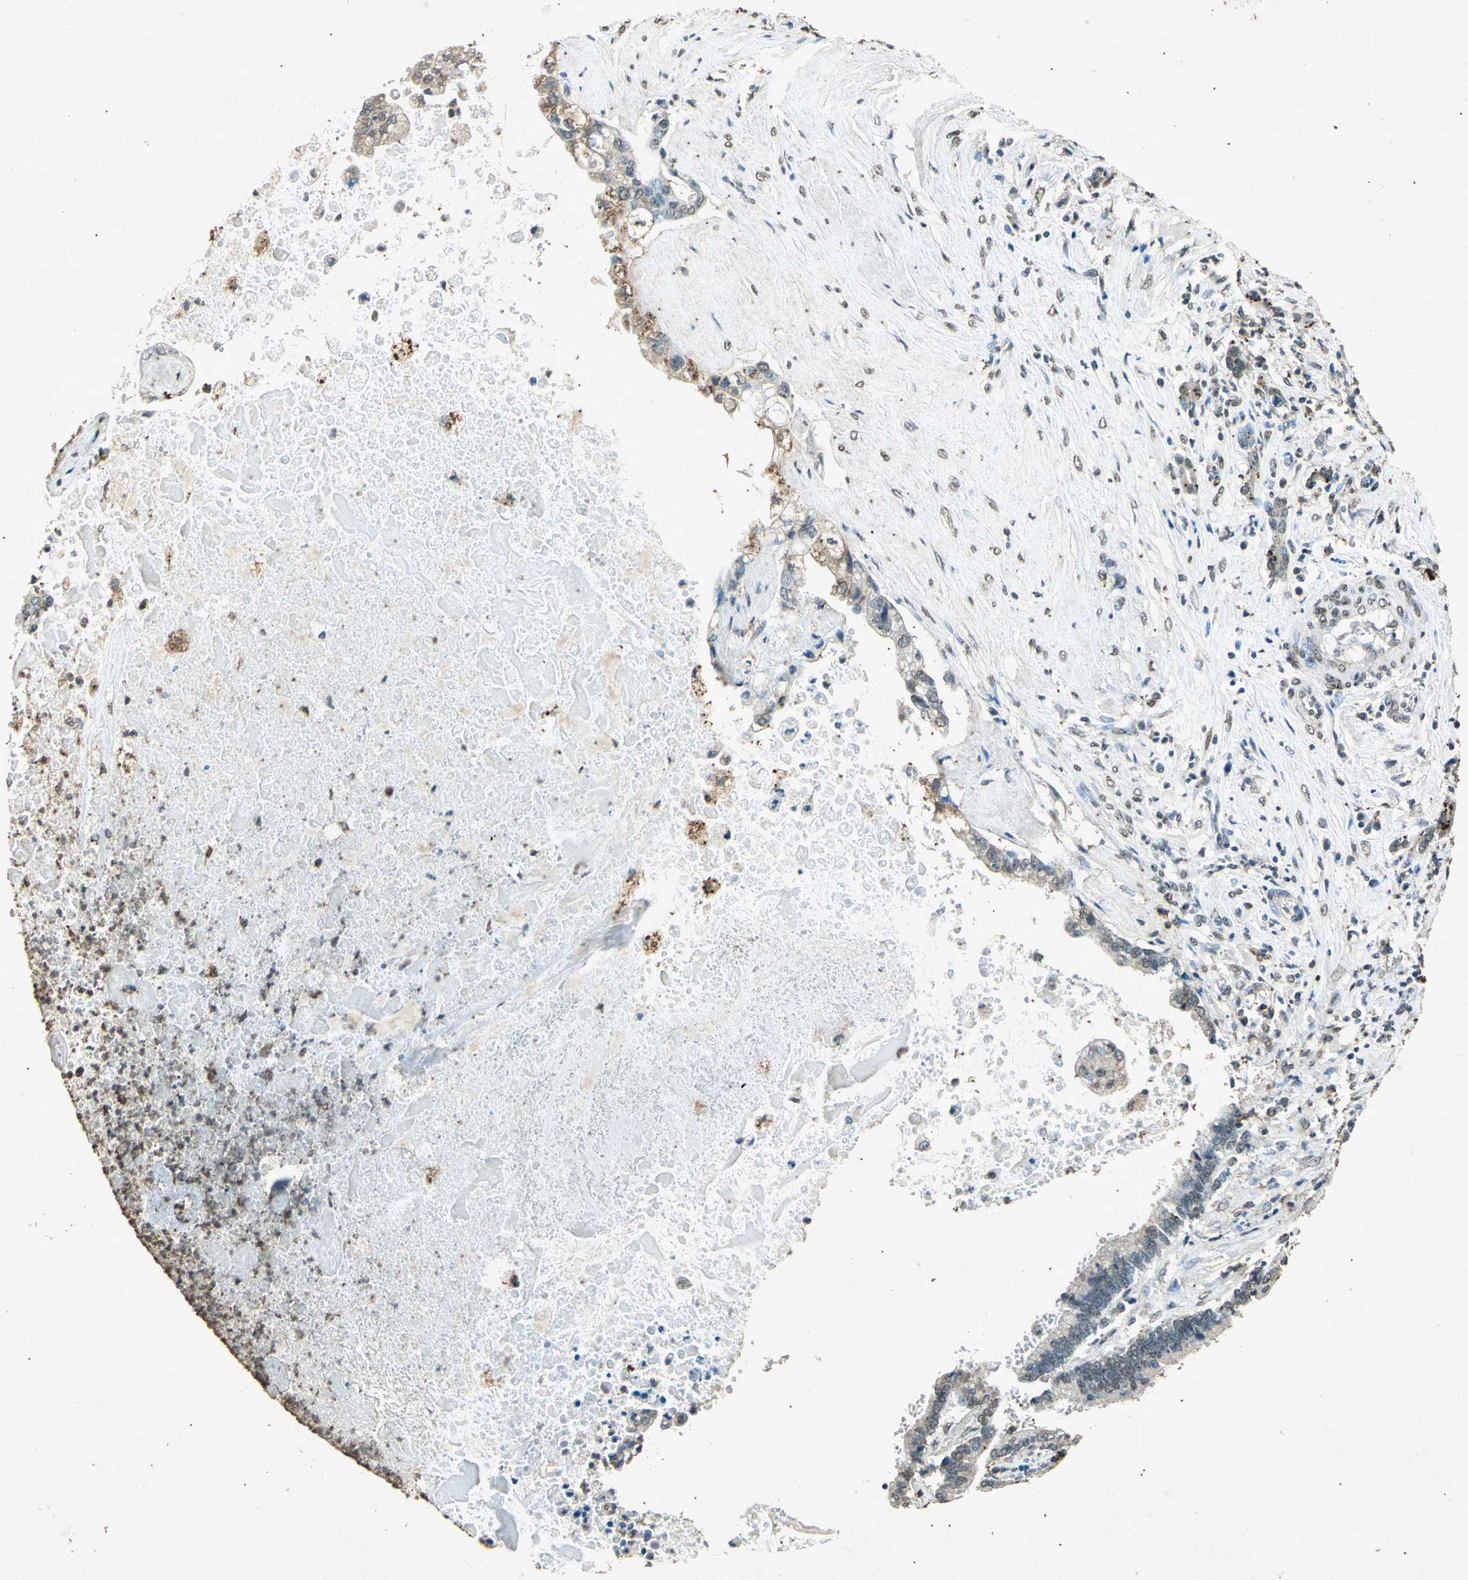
{"staining": {"intensity": "weak", "quantity": "<25%", "location": "cytoplasmic/membranous"}, "tissue": "liver cancer", "cell_type": "Tumor cells", "image_type": "cancer", "snomed": [{"axis": "morphology", "description": "Cholangiocarcinoma"}, {"axis": "topography", "description": "Liver"}], "caption": "Immunohistochemical staining of liver cholangiocarcinoma reveals no significant positivity in tumor cells. (DAB immunohistochemistry (IHC) visualized using brightfield microscopy, high magnification).", "gene": "PSEN1", "patient": {"sex": "male", "age": 57}}